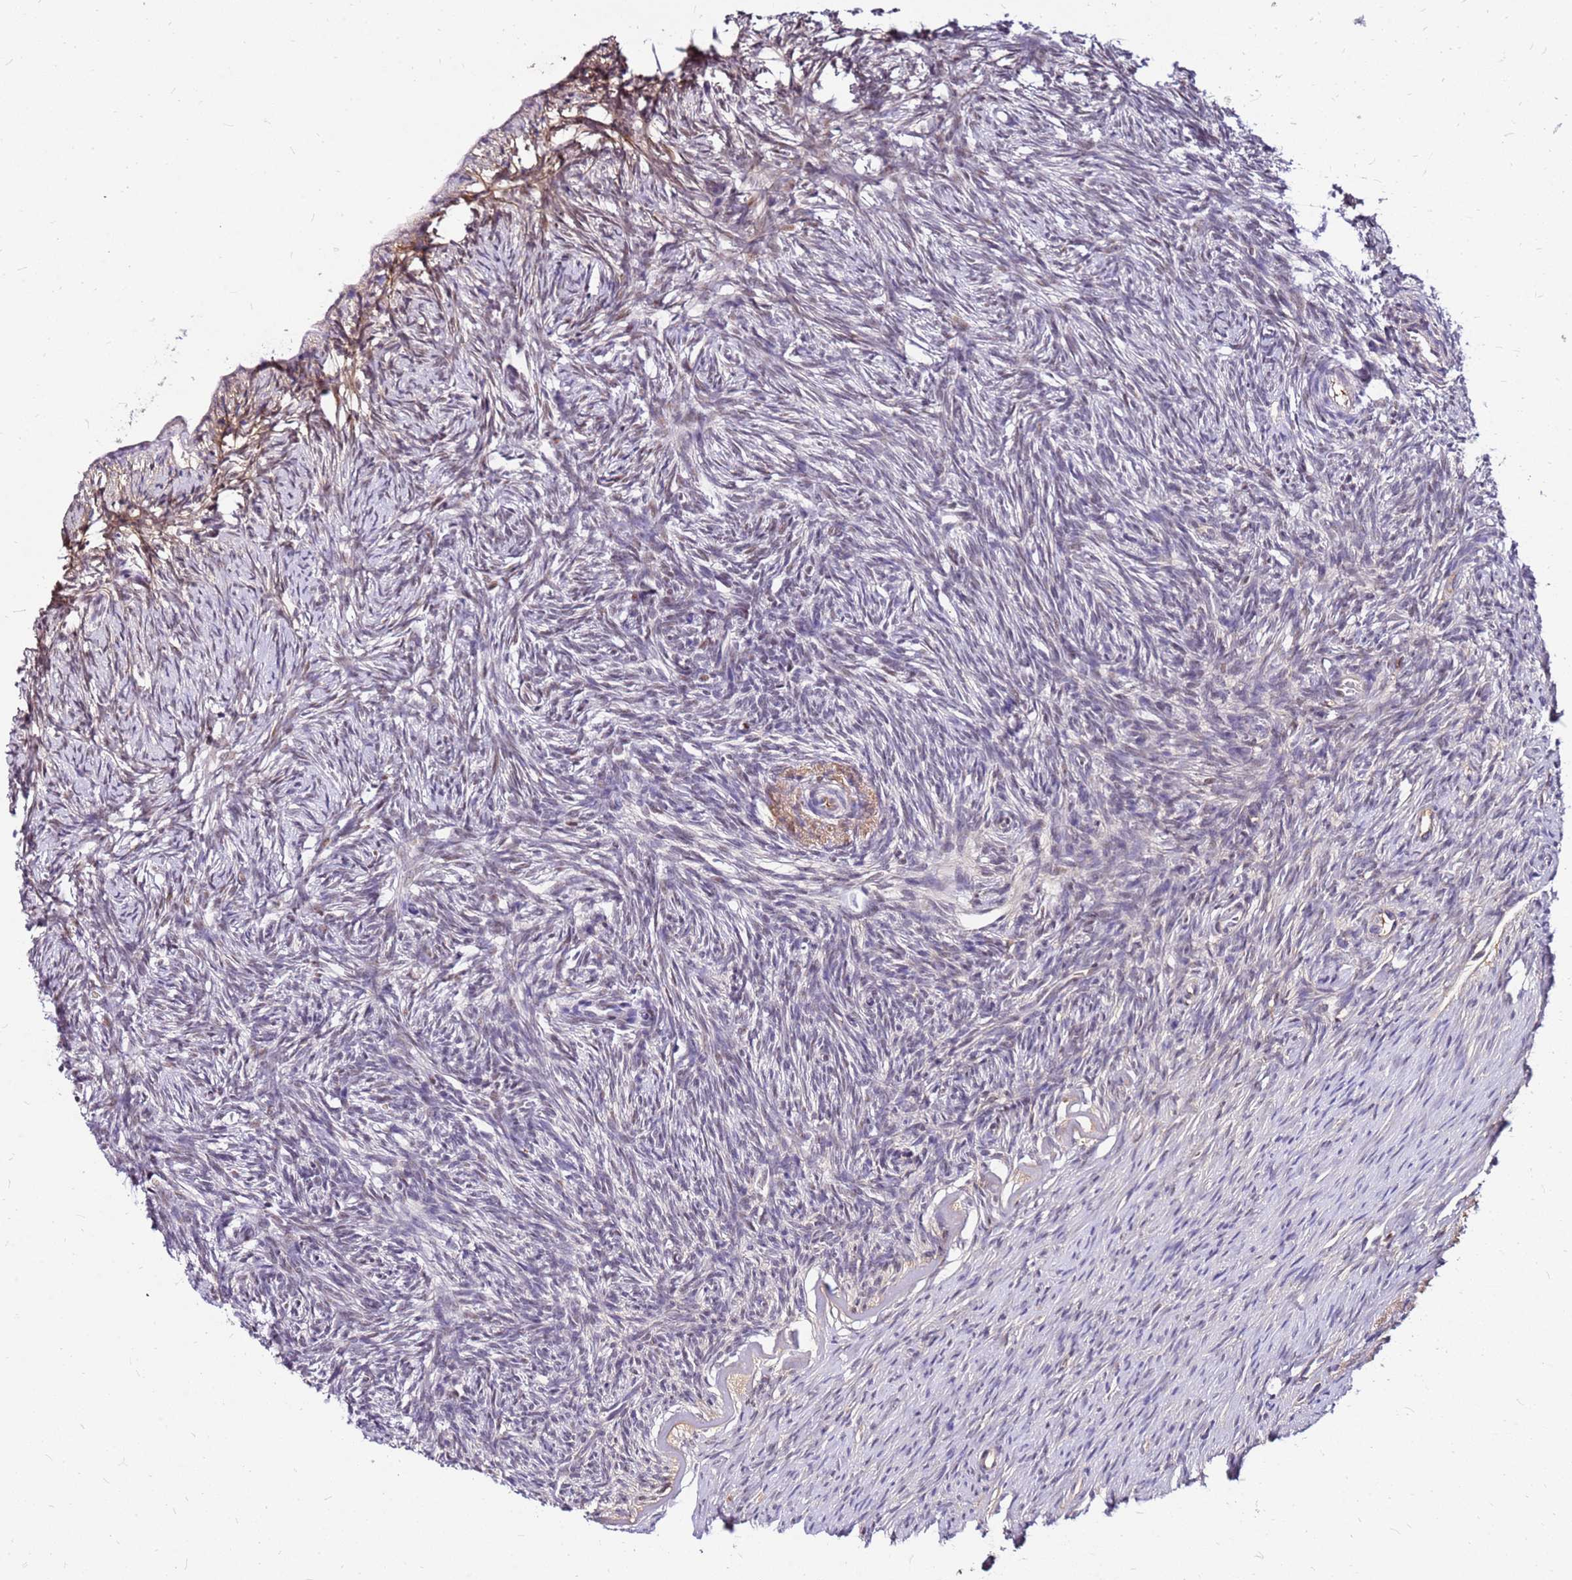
{"staining": {"intensity": "weak", "quantity": "<25%", "location": "cytoplasmic/membranous"}, "tissue": "ovary", "cell_type": "Ovarian stroma cells", "image_type": "normal", "snomed": [{"axis": "morphology", "description": "Normal tissue, NOS"}, {"axis": "topography", "description": "Ovary"}], "caption": "Immunohistochemistry (IHC) photomicrograph of benign ovary stained for a protein (brown), which reveals no expression in ovarian stroma cells. Nuclei are stained in blue.", "gene": "ALDH1A3", "patient": {"sex": "female", "age": 51}}